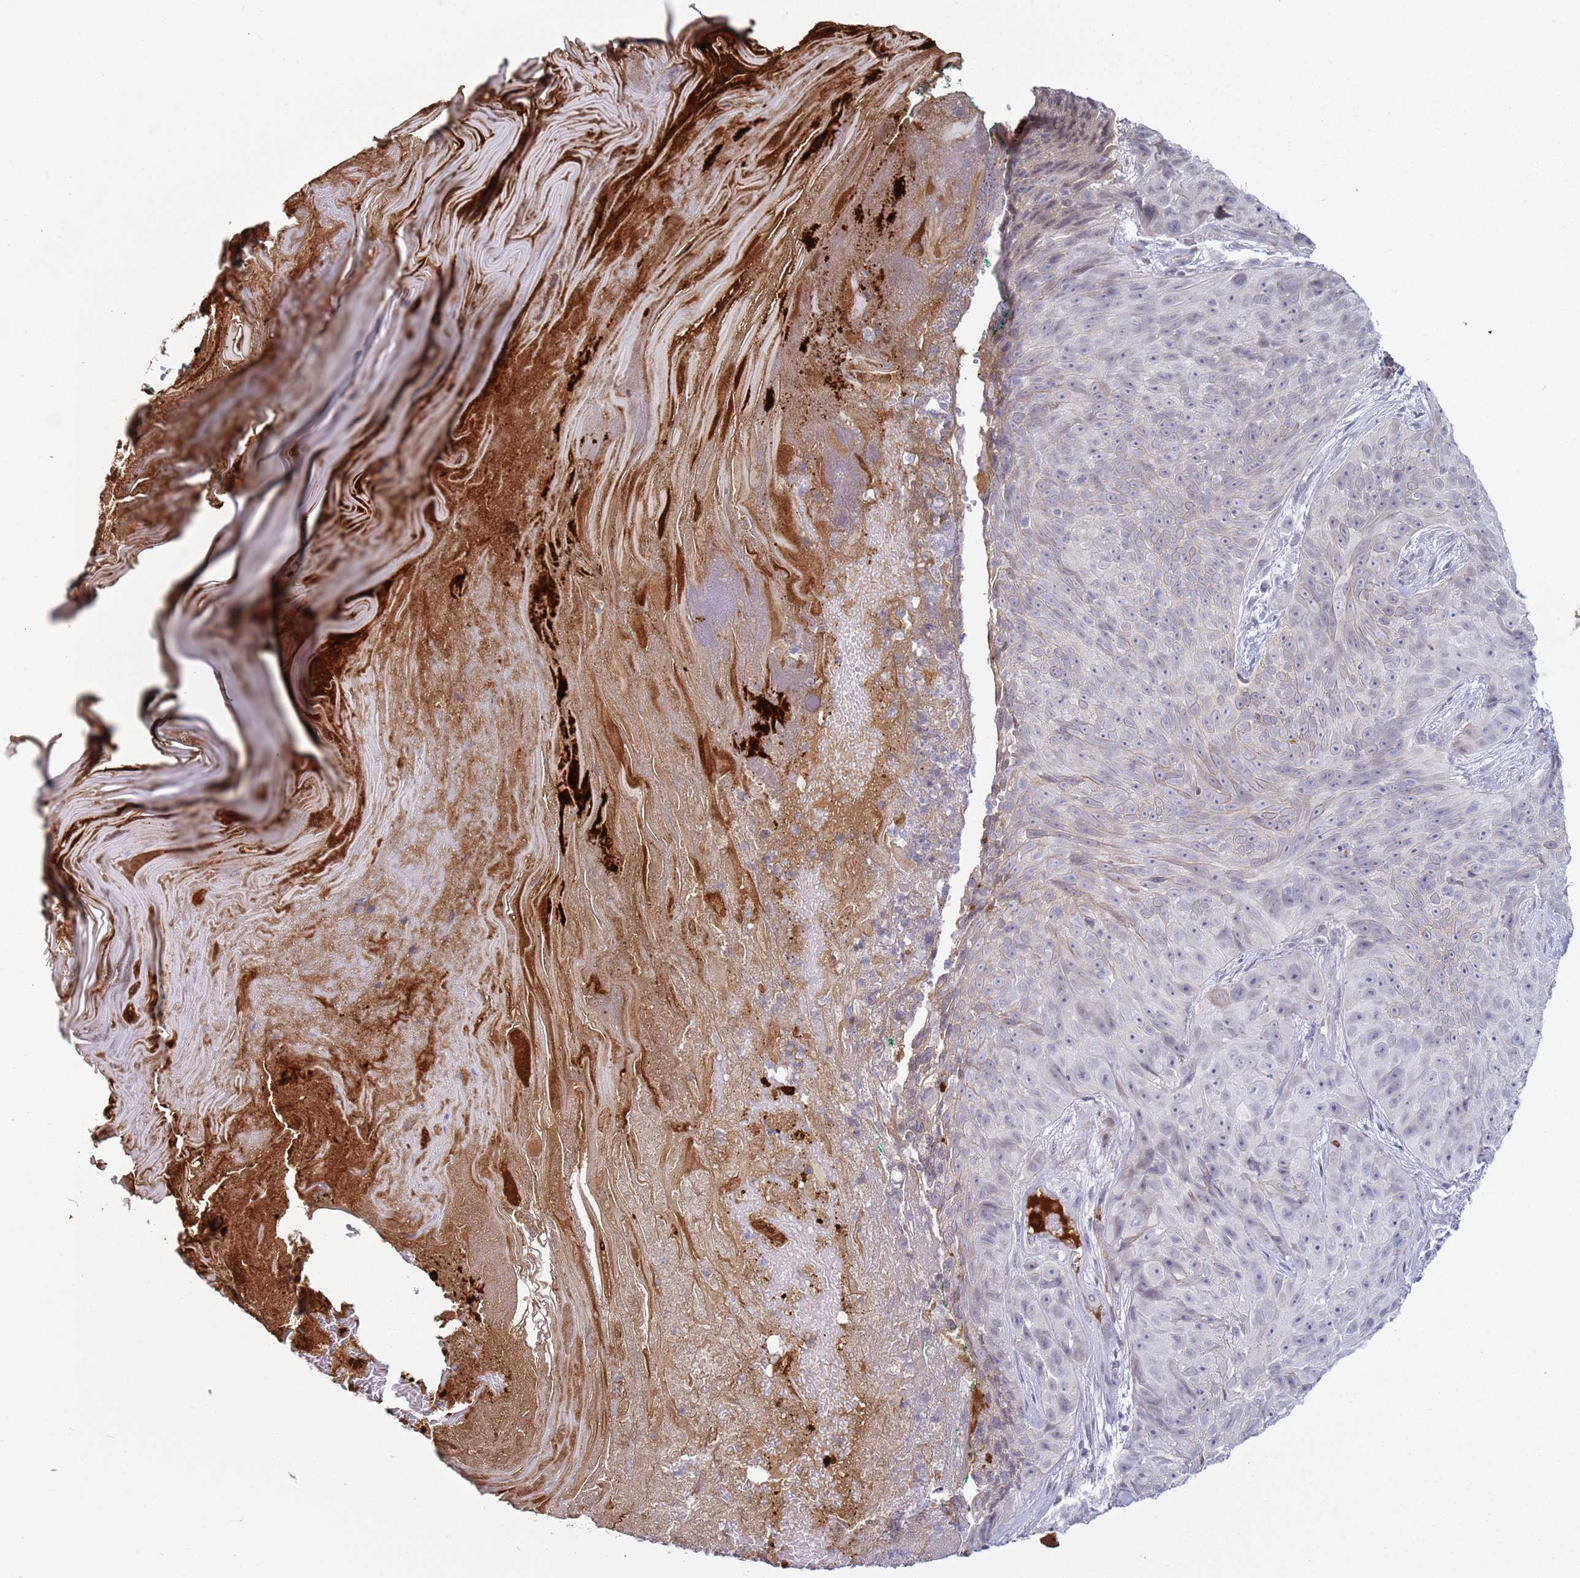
{"staining": {"intensity": "moderate", "quantity": "<25%", "location": "cytoplasmic/membranous"}, "tissue": "skin cancer", "cell_type": "Tumor cells", "image_type": "cancer", "snomed": [{"axis": "morphology", "description": "Squamous cell carcinoma, NOS"}, {"axis": "topography", "description": "Skin"}], "caption": "High-power microscopy captured an IHC micrograph of skin cancer, revealing moderate cytoplasmic/membranous staining in about <25% of tumor cells. (IHC, brightfield microscopy, high magnification).", "gene": "NPAP1", "patient": {"sex": "female", "age": 87}}